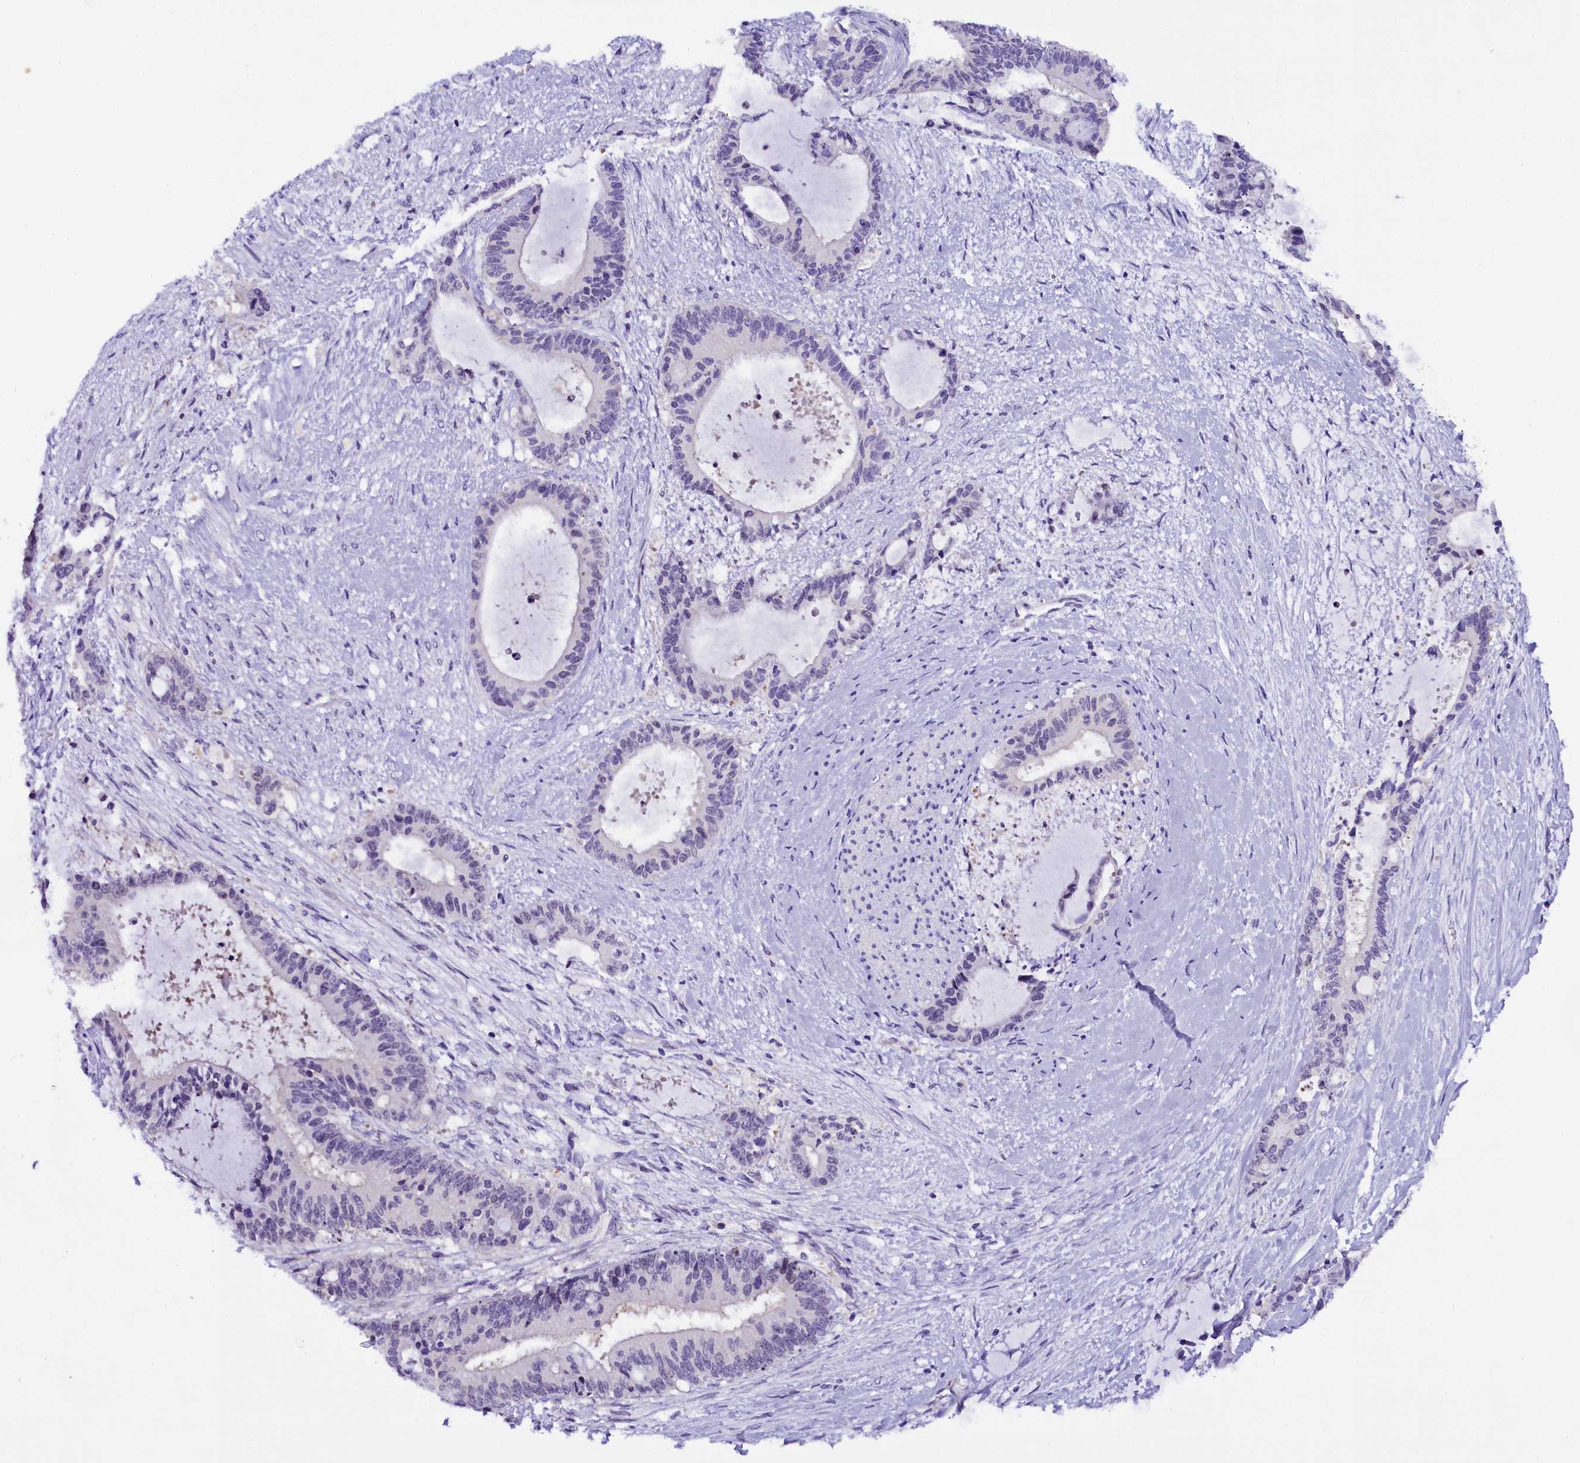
{"staining": {"intensity": "negative", "quantity": "none", "location": "none"}, "tissue": "liver cancer", "cell_type": "Tumor cells", "image_type": "cancer", "snomed": [{"axis": "morphology", "description": "Normal tissue, NOS"}, {"axis": "morphology", "description": "Cholangiocarcinoma"}, {"axis": "topography", "description": "Liver"}, {"axis": "topography", "description": "Peripheral nerve tissue"}], "caption": "Tumor cells show no significant positivity in liver cancer (cholangiocarcinoma).", "gene": "IQCN", "patient": {"sex": "female", "age": 73}}